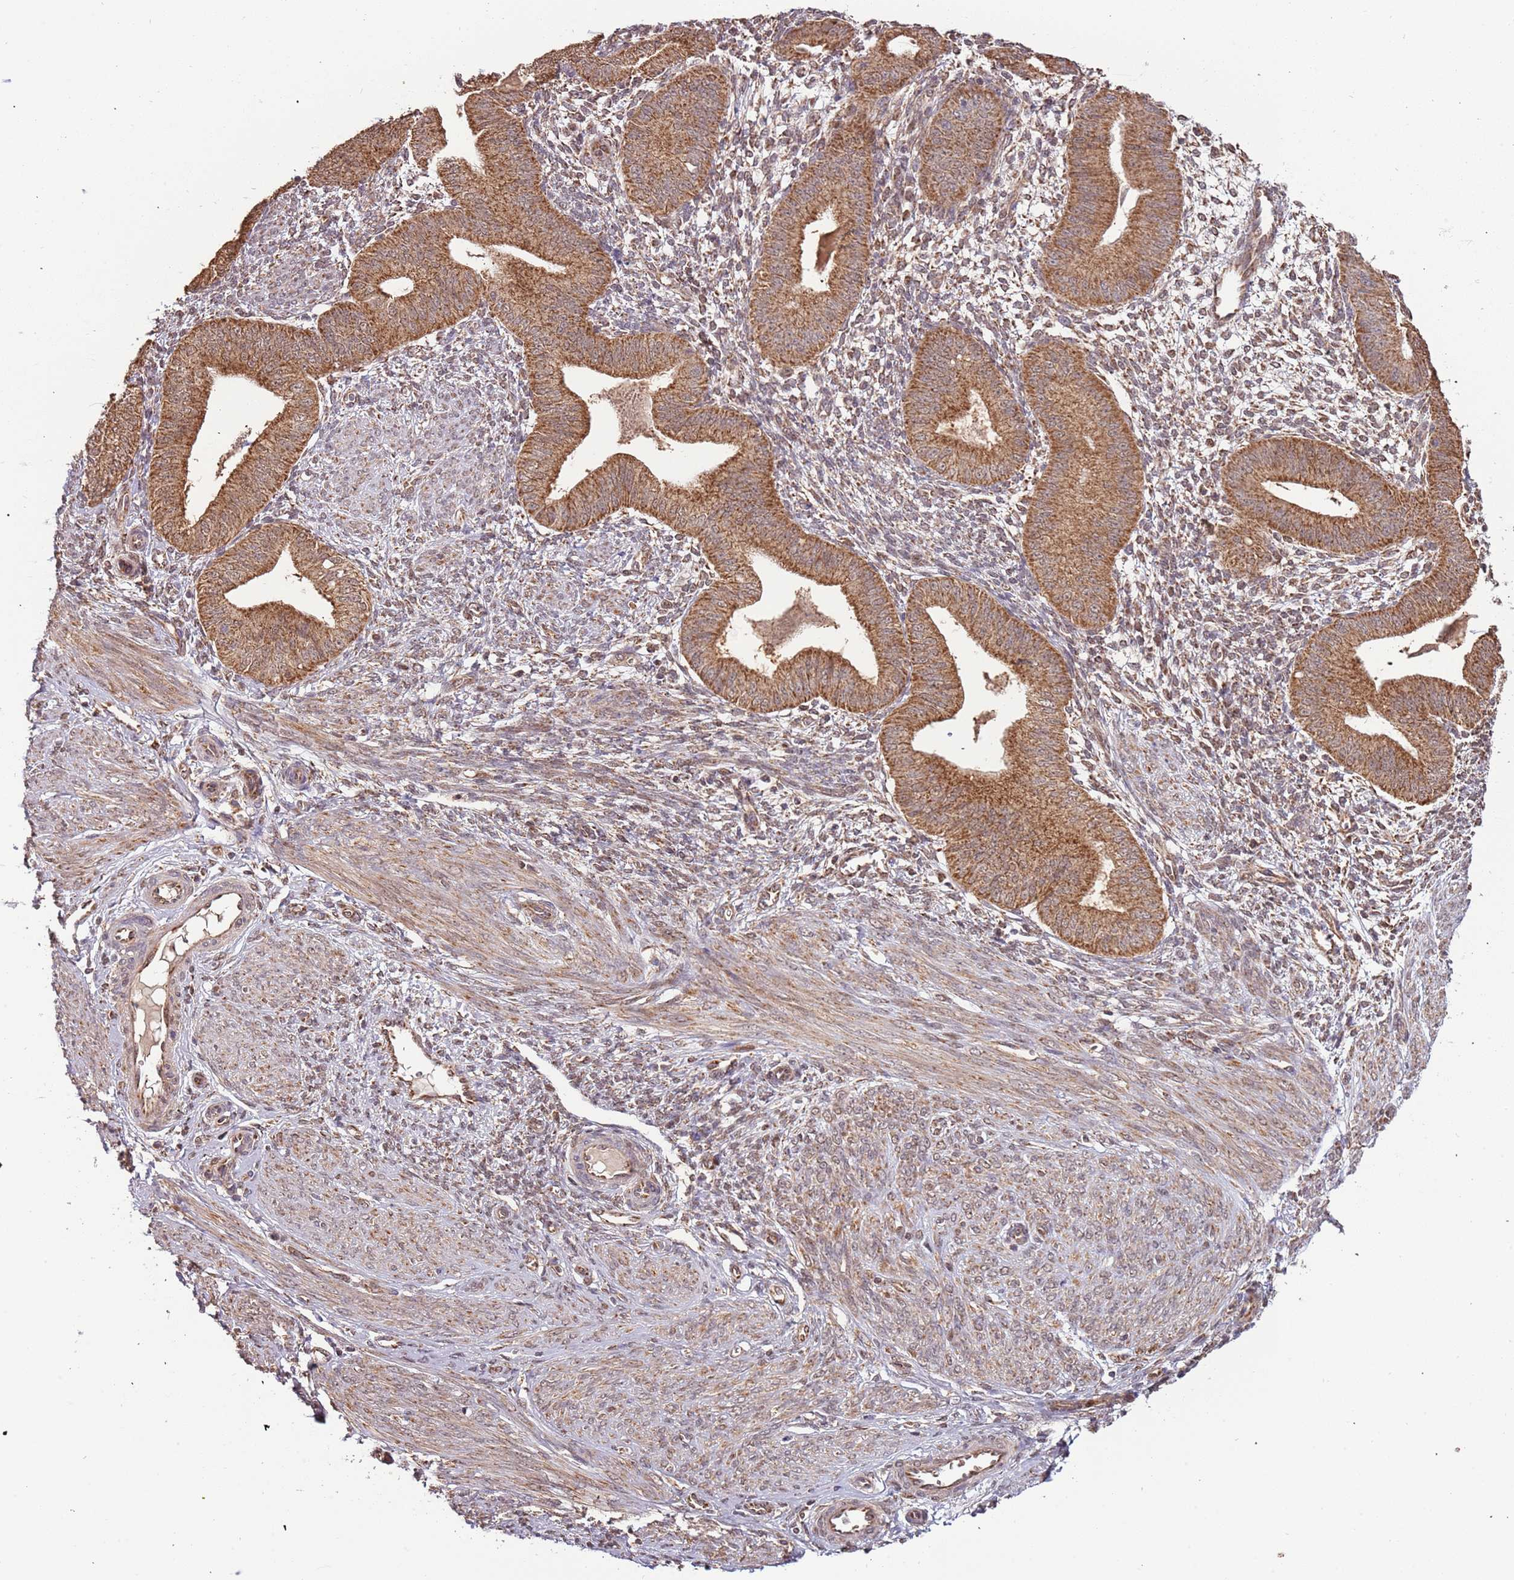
{"staining": {"intensity": "moderate", "quantity": "25%-75%", "location": "nuclear"}, "tissue": "endometrium", "cell_type": "Cells in endometrial stroma", "image_type": "normal", "snomed": [{"axis": "morphology", "description": "Normal tissue, NOS"}, {"axis": "topography", "description": "Endometrium"}], "caption": "High-magnification brightfield microscopy of unremarkable endometrium stained with DAB (brown) and counterstained with hematoxylin (blue). cells in endometrial stroma exhibit moderate nuclear expression is present in about25%-75% of cells. (Brightfield microscopy of DAB IHC at high magnification).", "gene": "IL17RD", "patient": {"sex": "female", "age": 49}}